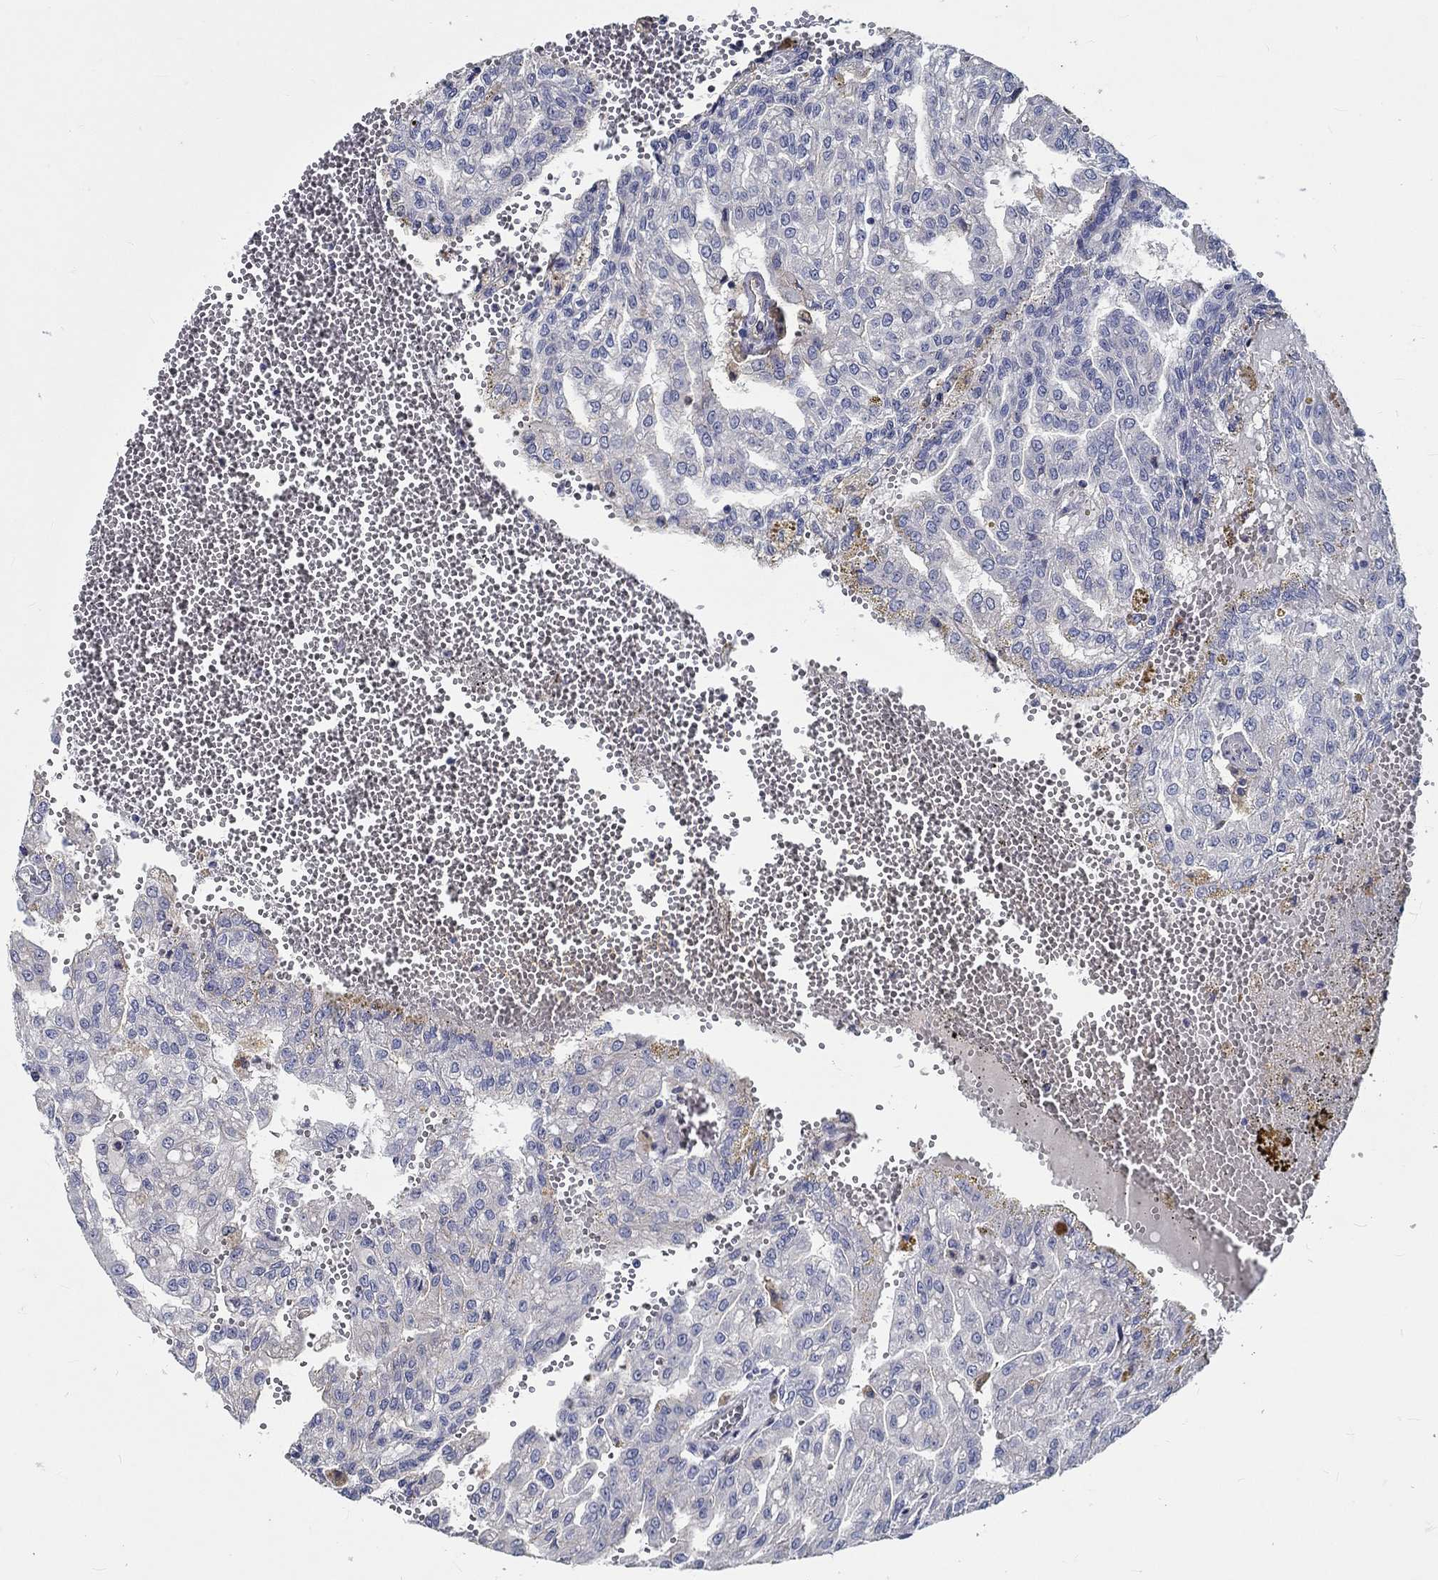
{"staining": {"intensity": "negative", "quantity": "none", "location": "none"}, "tissue": "renal cancer", "cell_type": "Tumor cells", "image_type": "cancer", "snomed": [{"axis": "morphology", "description": "Adenocarcinoma, NOS"}, {"axis": "topography", "description": "Kidney"}], "caption": "Tumor cells show no significant protein staining in renal adenocarcinoma. (DAB (3,3'-diaminobenzidine) immunohistochemistry with hematoxylin counter stain).", "gene": "MYBPC1", "patient": {"sex": "male", "age": 63}}